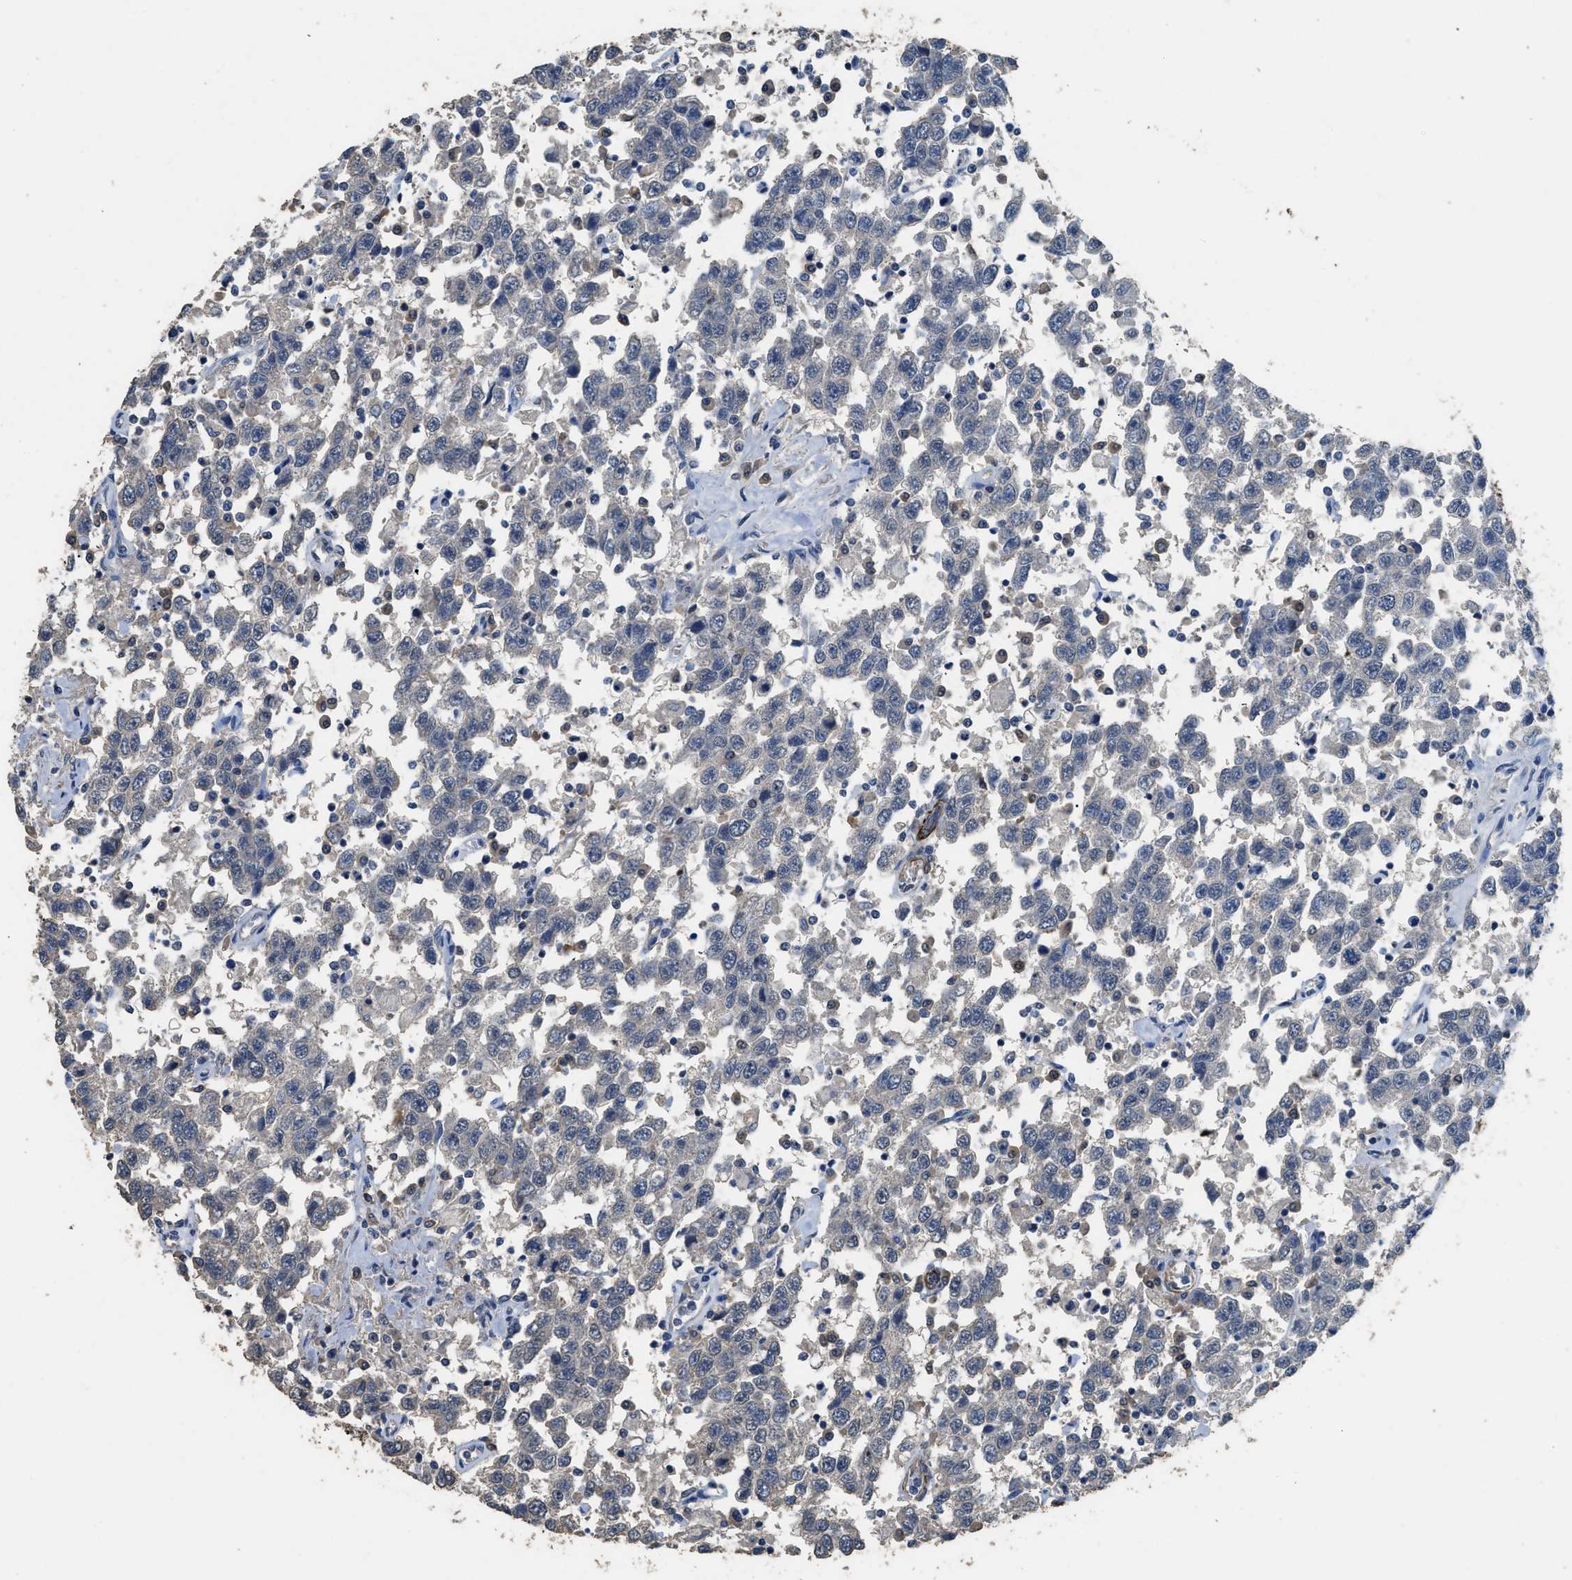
{"staining": {"intensity": "negative", "quantity": "none", "location": "none"}, "tissue": "testis cancer", "cell_type": "Tumor cells", "image_type": "cancer", "snomed": [{"axis": "morphology", "description": "Seminoma, NOS"}, {"axis": "topography", "description": "Testis"}], "caption": "Immunohistochemistry image of neoplastic tissue: testis seminoma stained with DAB (3,3'-diaminobenzidine) exhibits no significant protein expression in tumor cells.", "gene": "SYNM", "patient": {"sex": "male", "age": 41}}